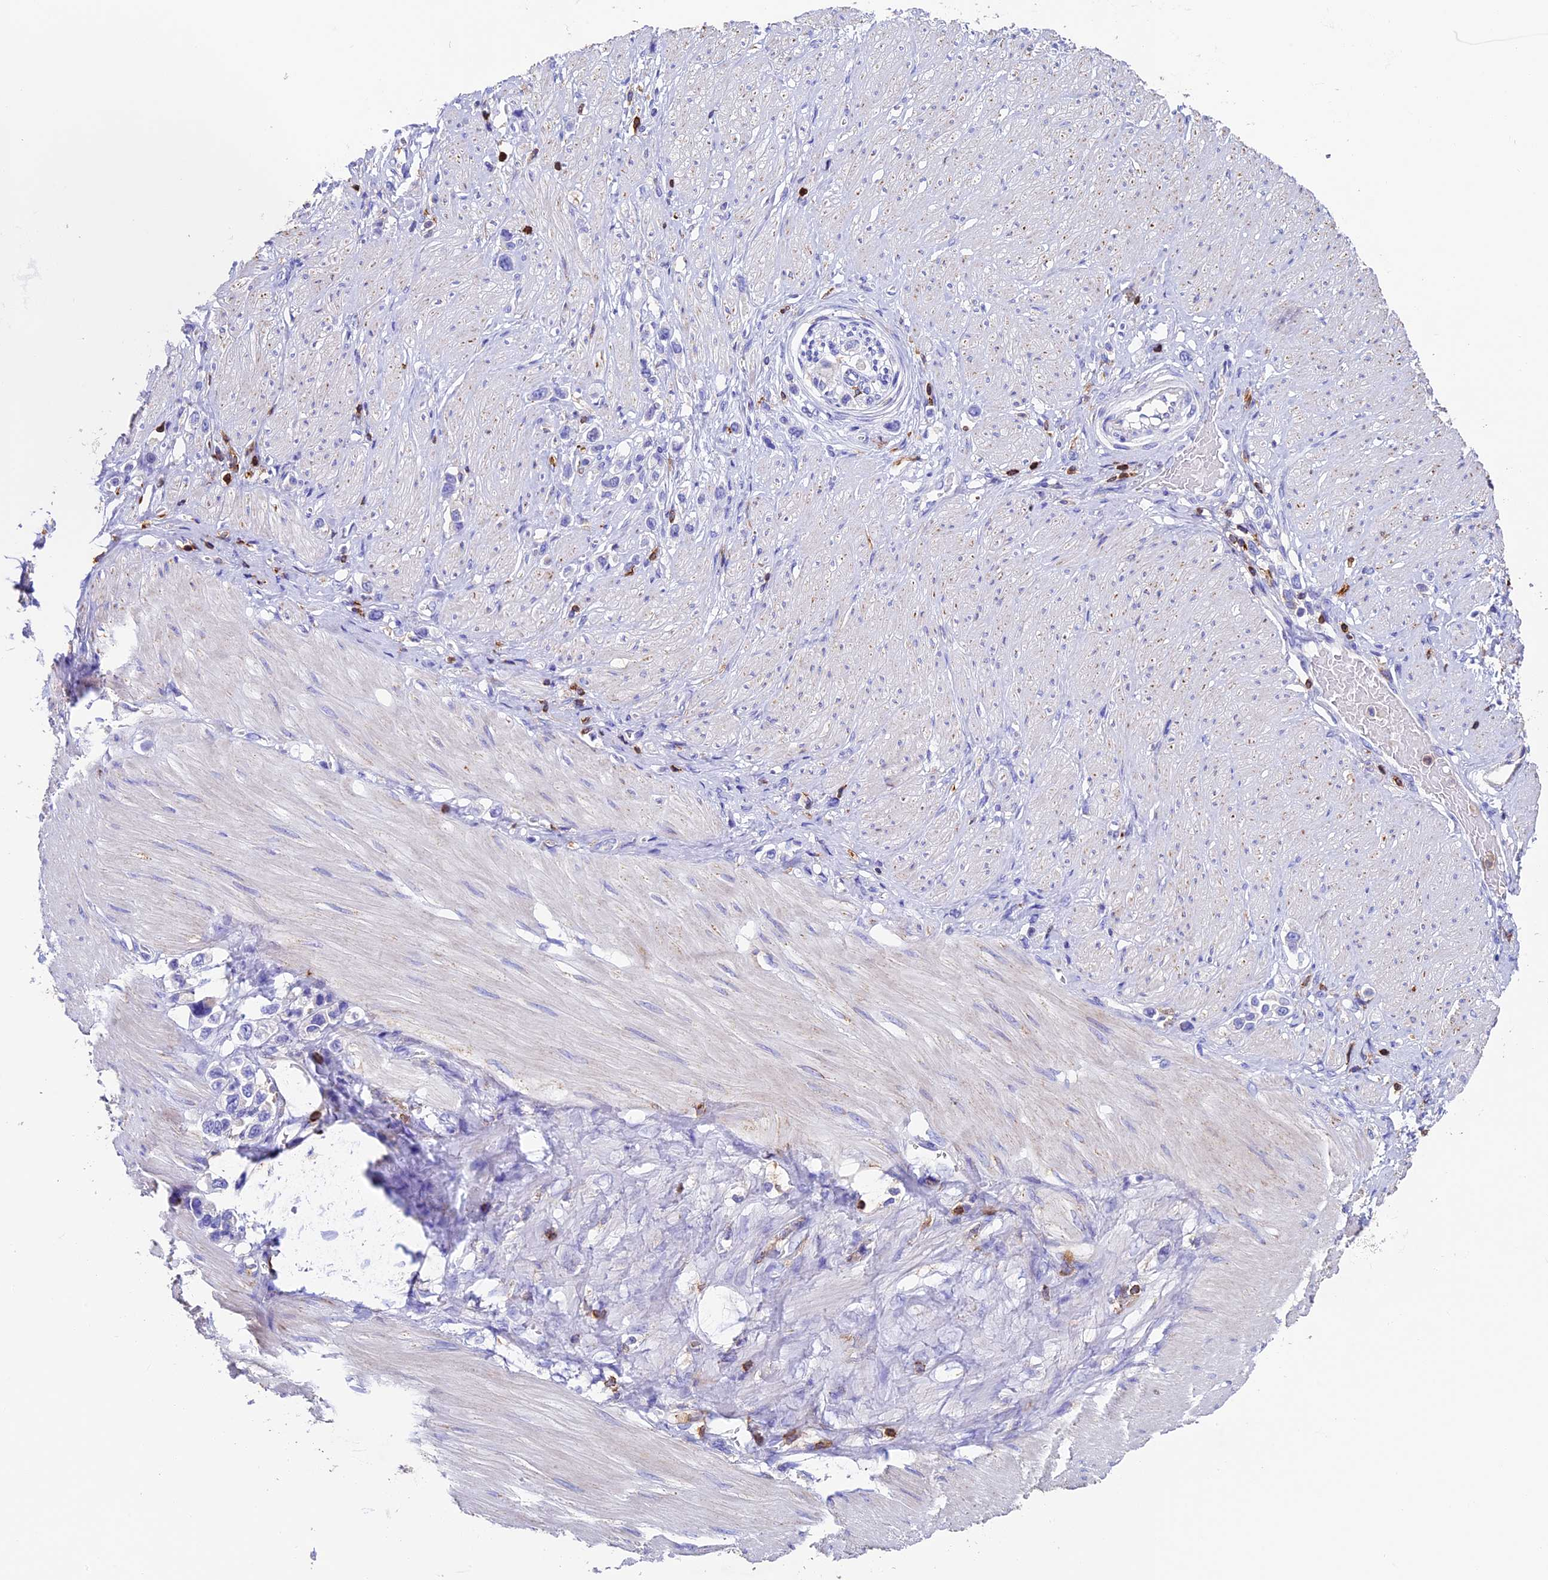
{"staining": {"intensity": "negative", "quantity": "none", "location": "none"}, "tissue": "stomach cancer", "cell_type": "Tumor cells", "image_type": "cancer", "snomed": [{"axis": "morphology", "description": "Adenocarcinoma, NOS"}, {"axis": "topography", "description": "Stomach"}], "caption": "Immunohistochemical staining of stomach cancer displays no significant staining in tumor cells.", "gene": "ADAT1", "patient": {"sex": "female", "age": 65}}